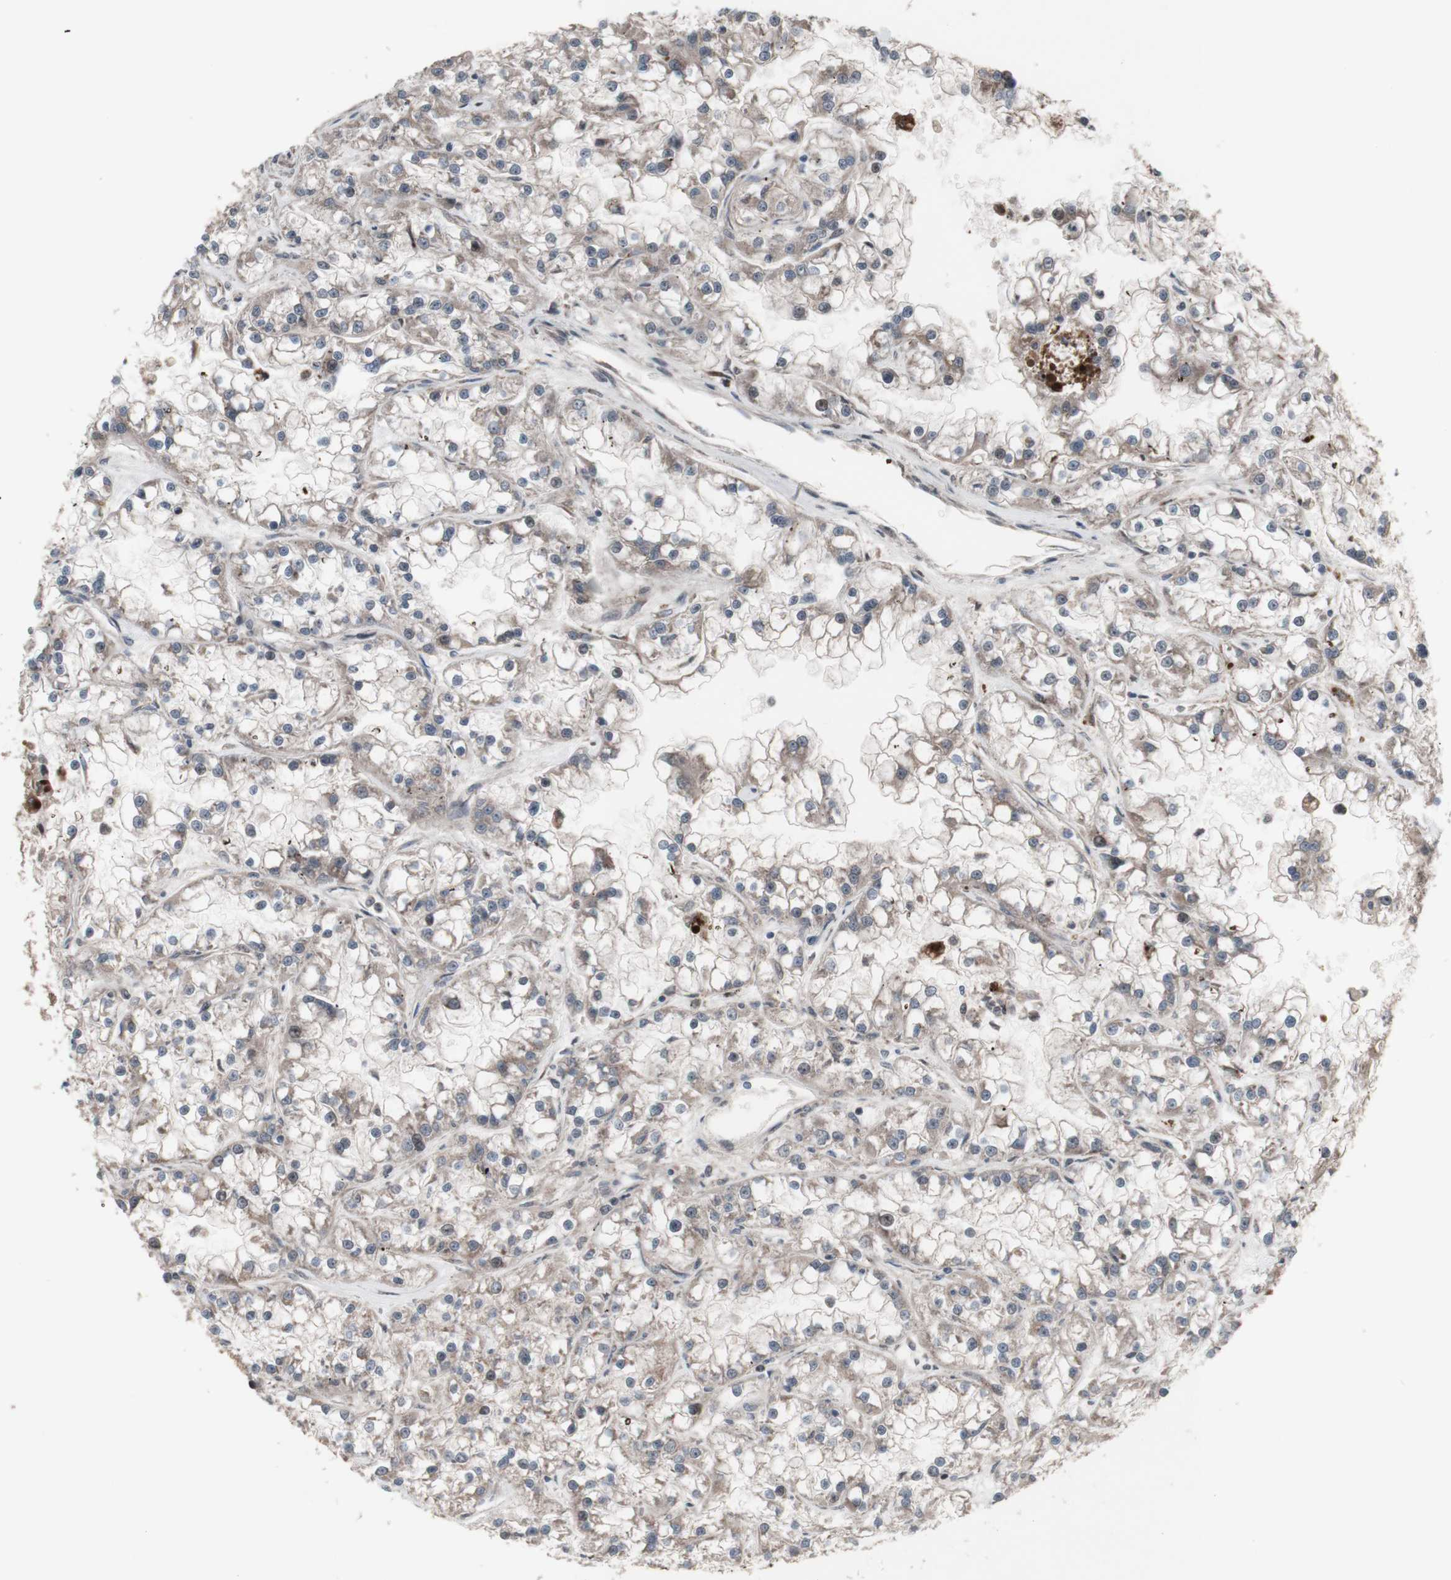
{"staining": {"intensity": "weak", "quantity": ">75%", "location": "cytoplasmic/membranous"}, "tissue": "renal cancer", "cell_type": "Tumor cells", "image_type": "cancer", "snomed": [{"axis": "morphology", "description": "Adenocarcinoma, NOS"}, {"axis": "topography", "description": "Kidney"}], "caption": "IHC (DAB) staining of human renal cancer displays weak cytoplasmic/membranous protein positivity in about >75% of tumor cells. Using DAB (3,3'-diaminobenzidine) (brown) and hematoxylin (blue) stains, captured at high magnification using brightfield microscopy.", "gene": "COPB1", "patient": {"sex": "female", "age": 52}}